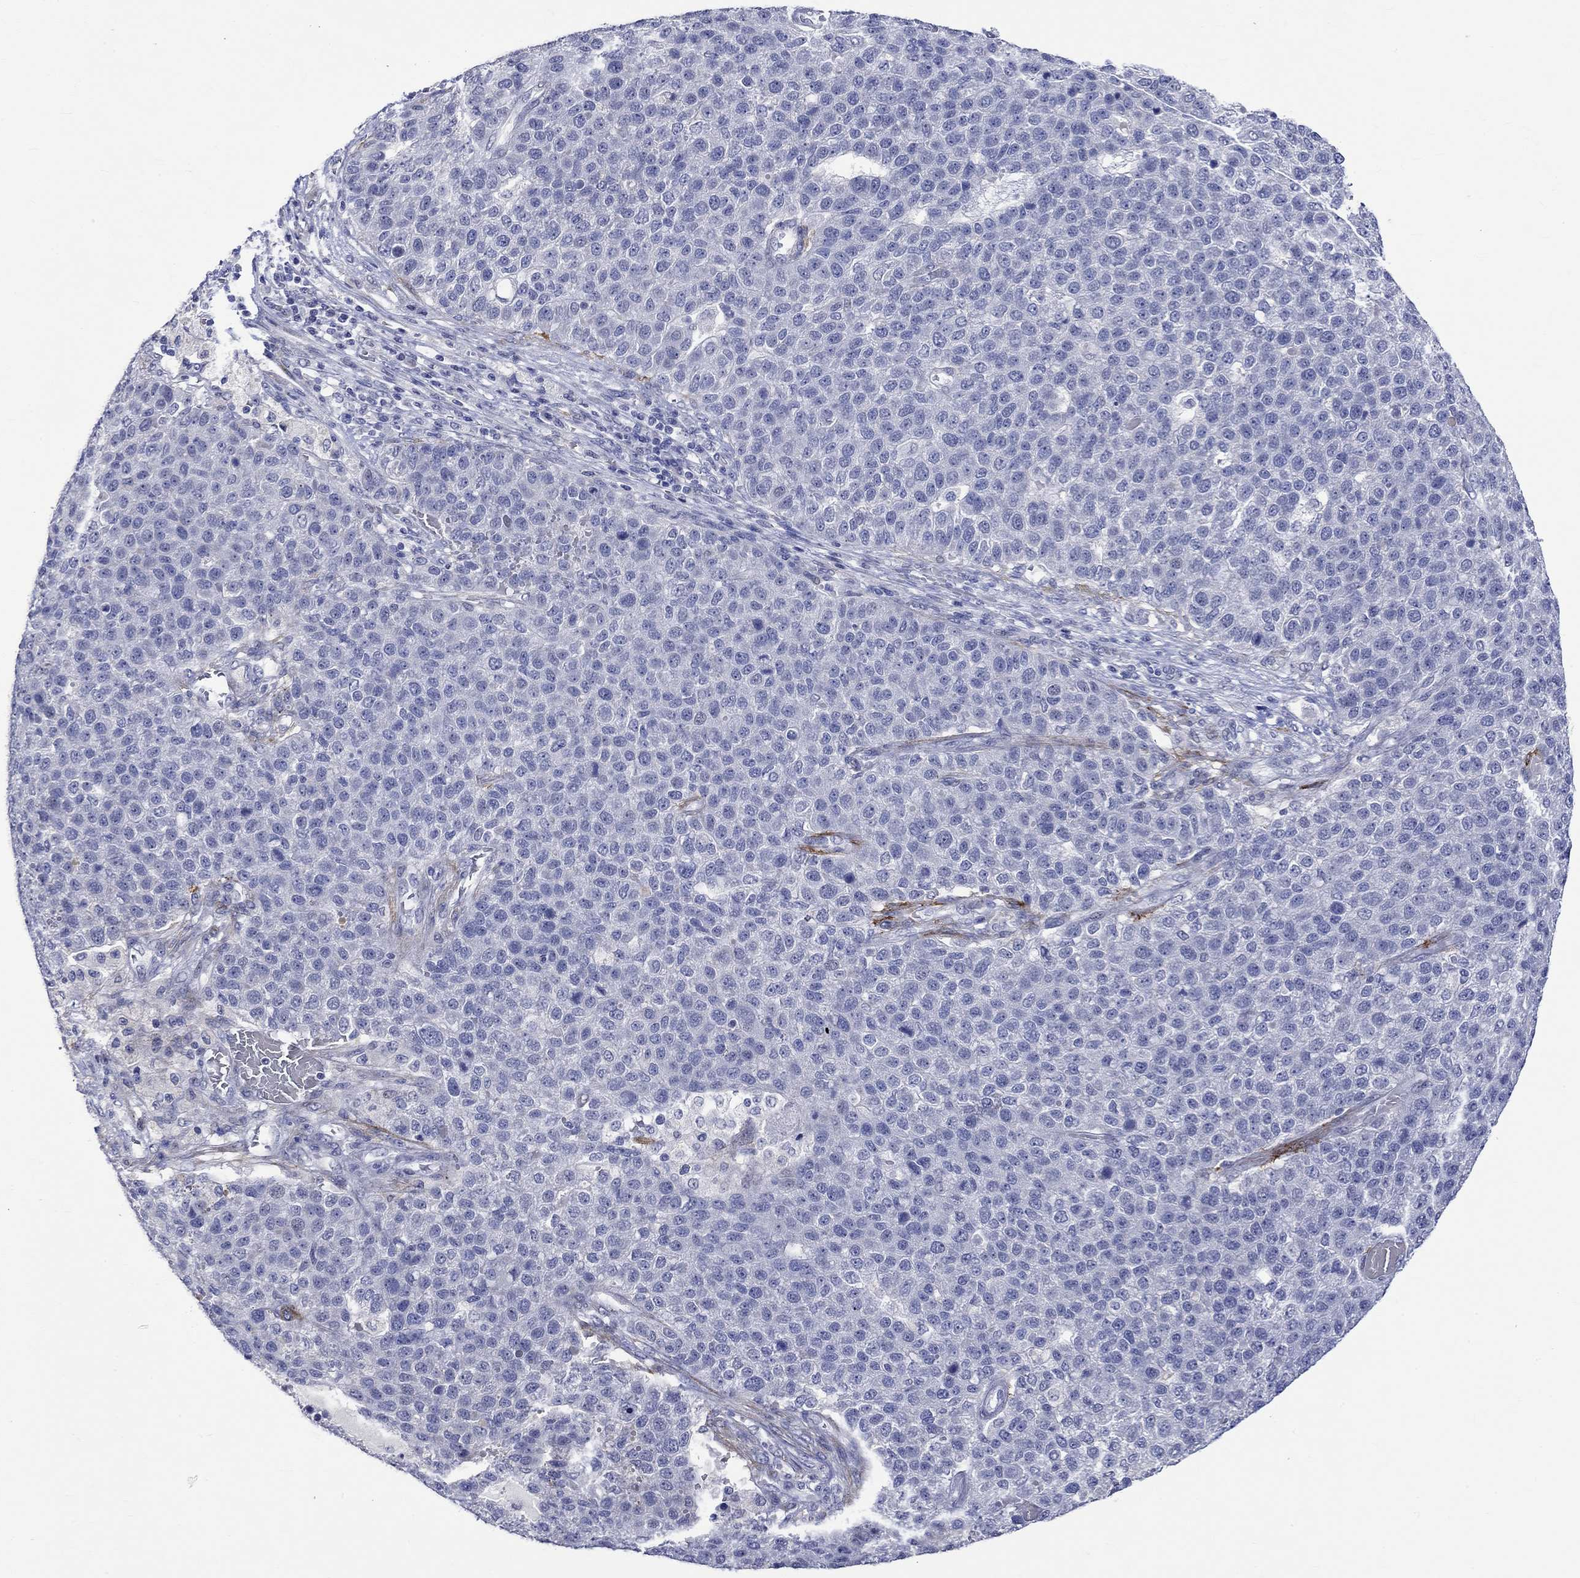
{"staining": {"intensity": "negative", "quantity": "none", "location": "none"}, "tissue": "pancreatic cancer", "cell_type": "Tumor cells", "image_type": "cancer", "snomed": [{"axis": "morphology", "description": "Adenocarcinoma, NOS"}, {"axis": "topography", "description": "Pancreas"}], "caption": "IHC of human pancreatic cancer (adenocarcinoma) displays no staining in tumor cells. (DAB immunohistochemistry, high magnification).", "gene": "CRYAB", "patient": {"sex": "female", "age": 61}}